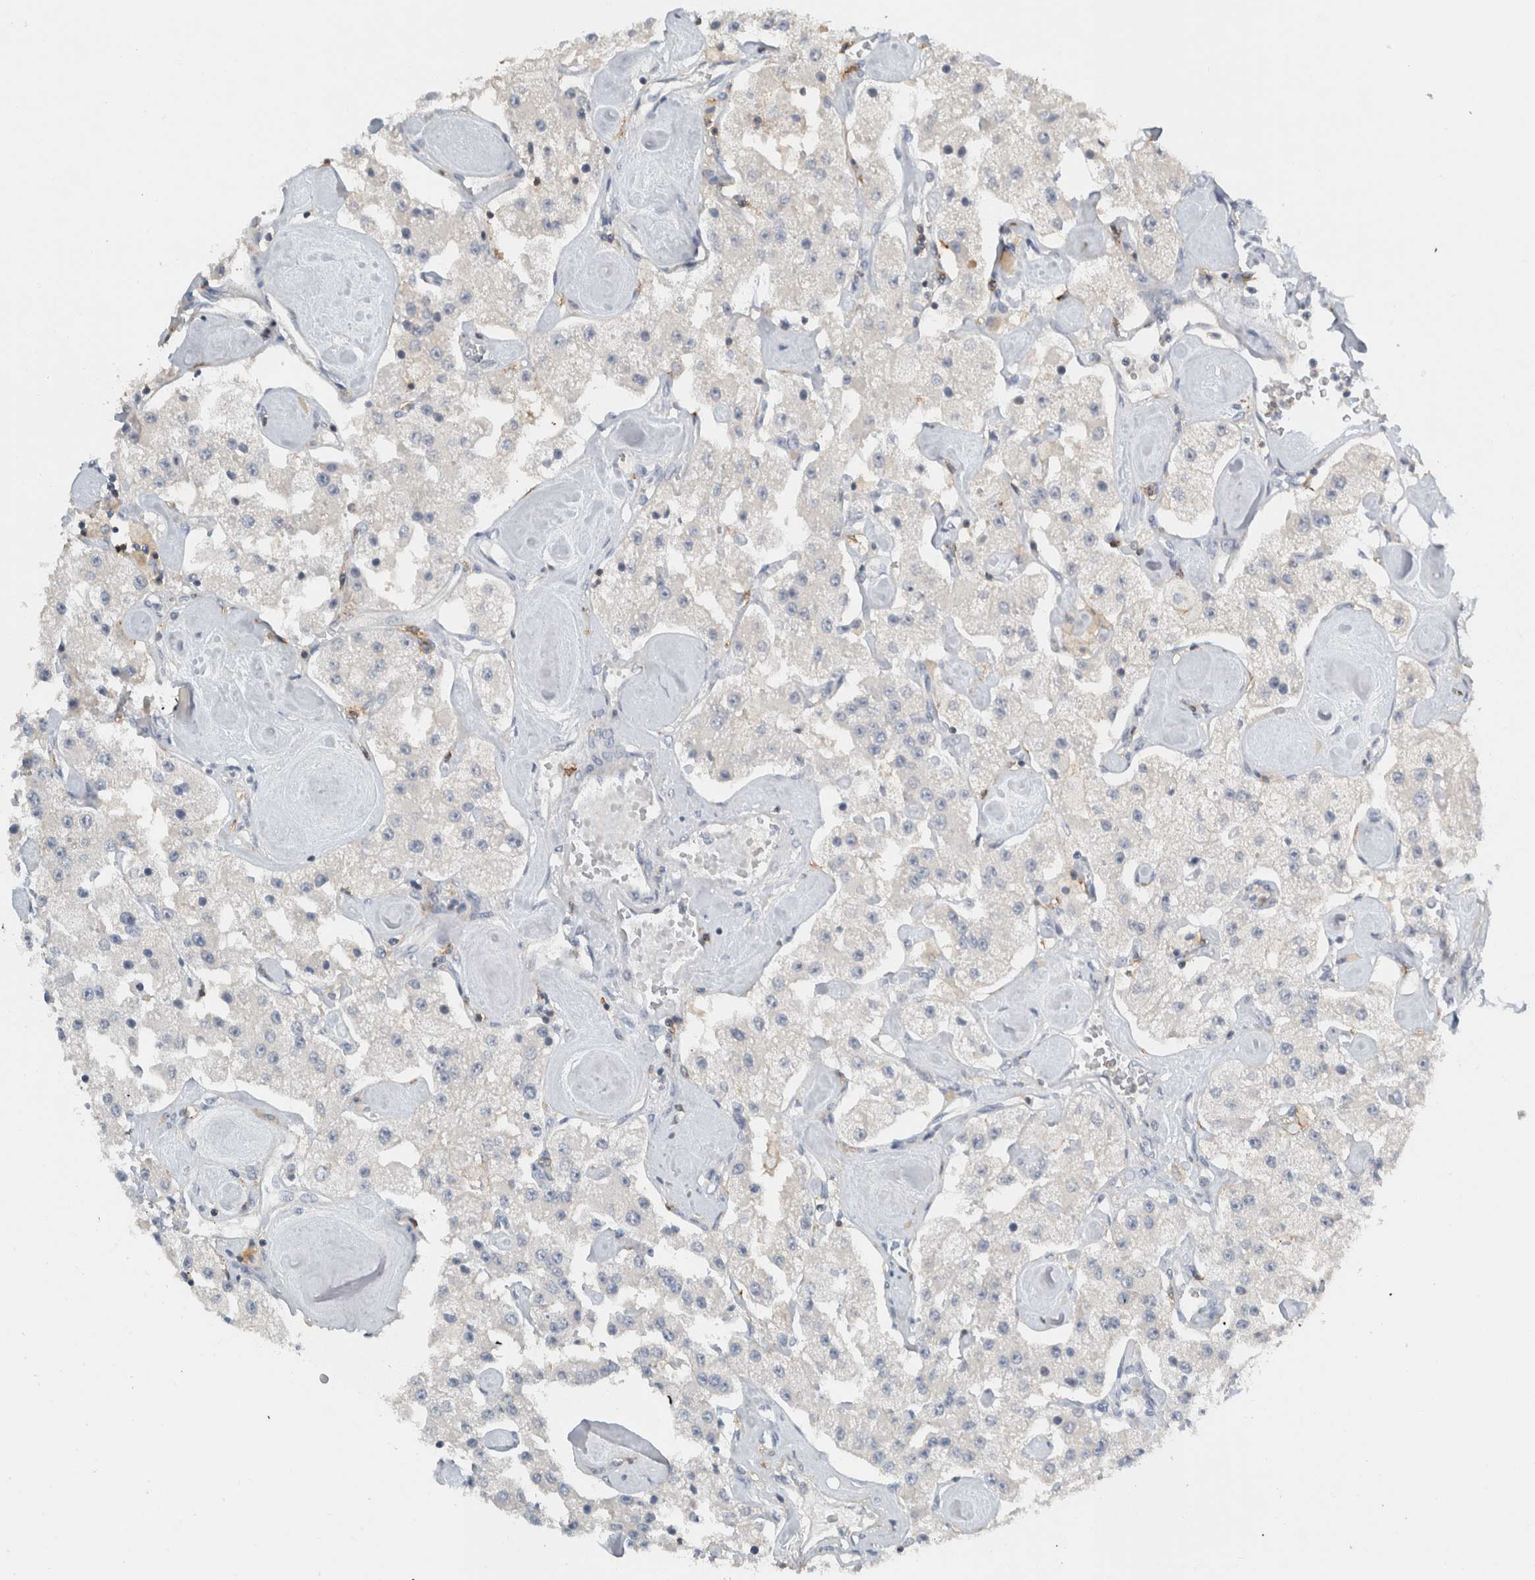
{"staining": {"intensity": "negative", "quantity": "none", "location": "none"}, "tissue": "carcinoid", "cell_type": "Tumor cells", "image_type": "cancer", "snomed": [{"axis": "morphology", "description": "Carcinoid, malignant, NOS"}, {"axis": "topography", "description": "Pancreas"}], "caption": "Histopathology image shows no significant protein positivity in tumor cells of carcinoid.", "gene": "ERCC6L2", "patient": {"sex": "male", "age": 41}}